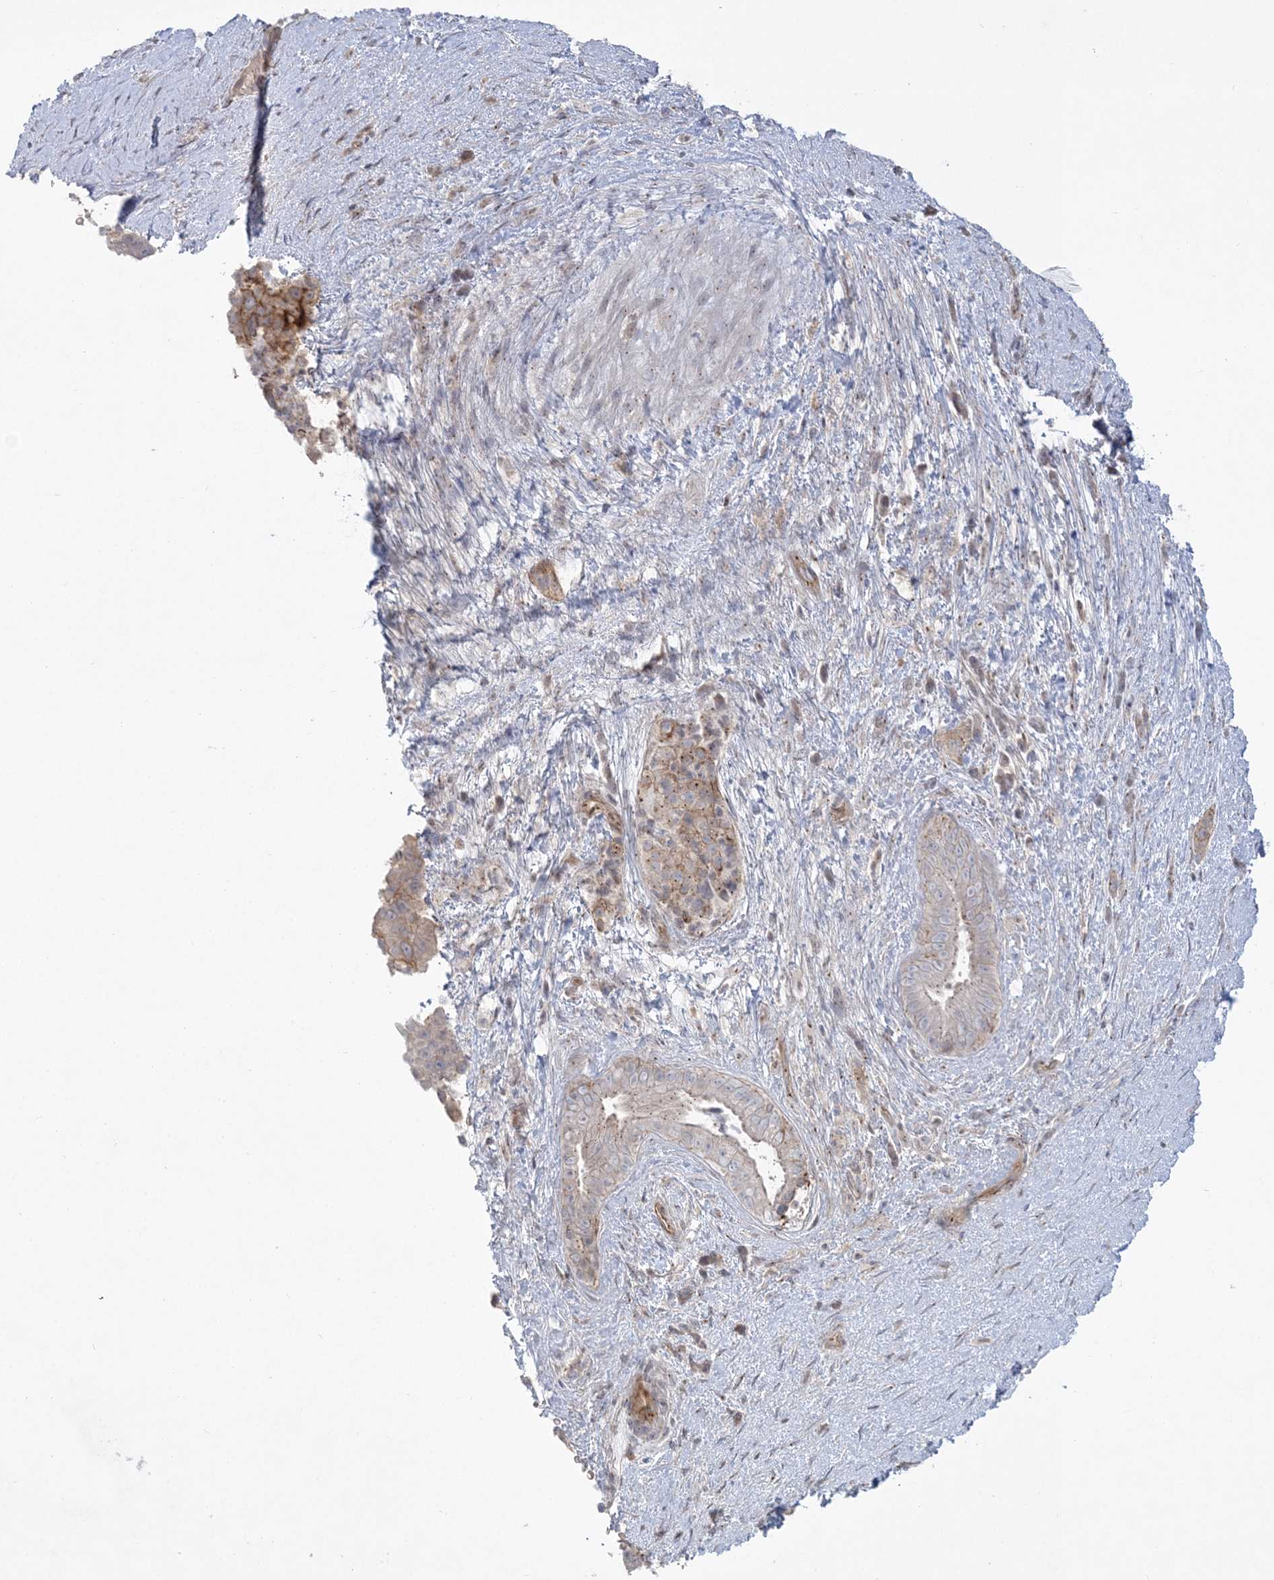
{"staining": {"intensity": "moderate", "quantity": "<25%", "location": "cytoplasmic/membranous"}, "tissue": "pancreatic cancer", "cell_type": "Tumor cells", "image_type": "cancer", "snomed": [{"axis": "morphology", "description": "Adenocarcinoma, NOS"}, {"axis": "topography", "description": "Pancreas"}], "caption": "Approximately <25% of tumor cells in pancreatic cancer show moderate cytoplasmic/membranous protein staining as visualized by brown immunohistochemical staining.", "gene": "ADAMTS12", "patient": {"sex": "male", "age": 63}}